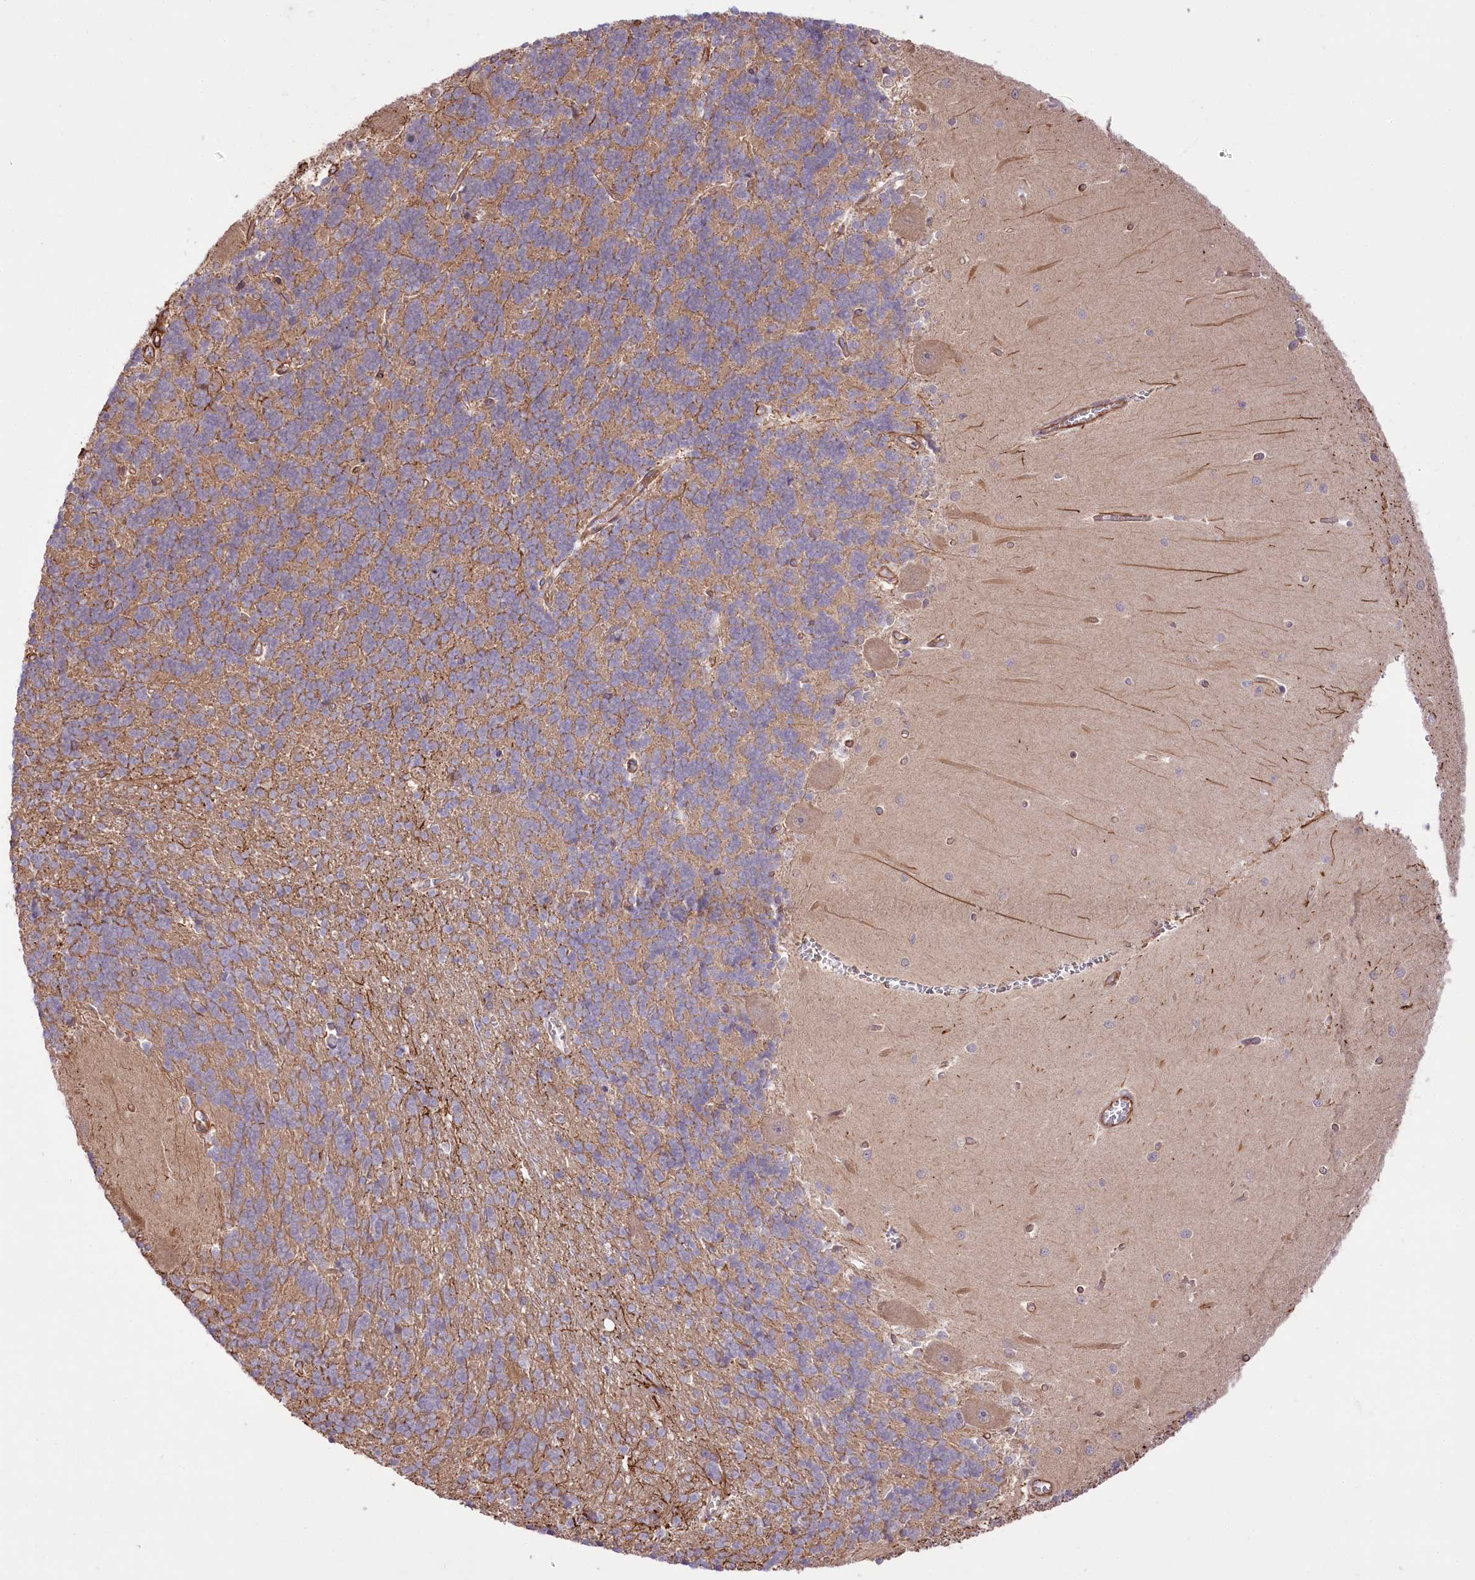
{"staining": {"intensity": "moderate", "quantity": "<25%", "location": "cytoplasmic/membranous"}, "tissue": "cerebellum", "cell_type": "Cells in granular layer", "image_type": "normal", "snomed": [{"axis": "morphology", "description": "Normal tissue, NOS"}, {"axis": "topography", "description": "Cerebellum"}], "caption": "A histopathology image showing moderate cytoplasmic/membranous positivity in about <25% of cells in granular layer in normal cerebellum, as visualized by brown immunohistochemical staining.", "gene": "TTC1", "patient": {"sex": "male", "age": 37}}